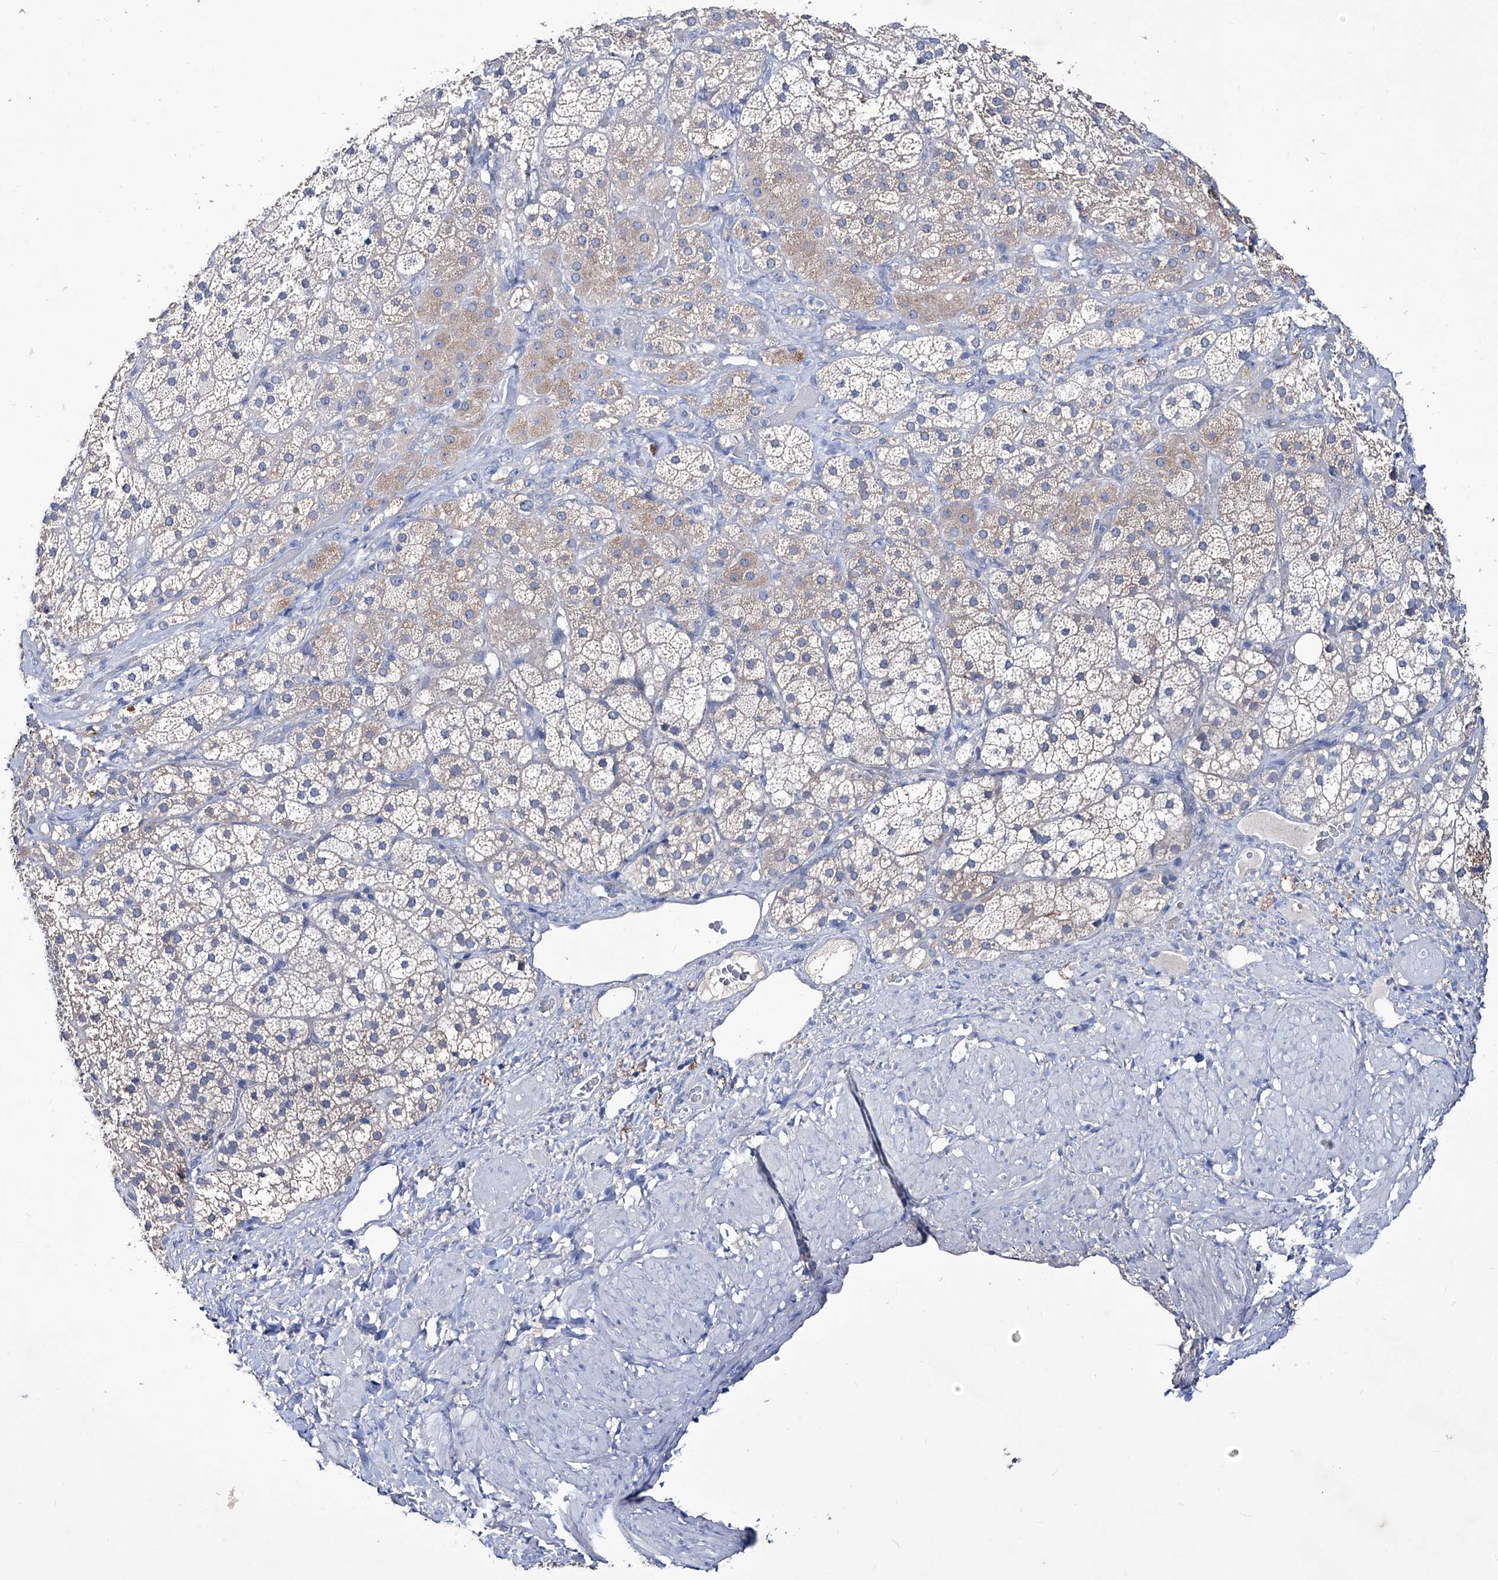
{"staining": {"intensity": "negative", "quantity": "none", "location": "none"}, "tissue": "adrenal gland", "cell_type": "Glandular cells", "image_type": "normal", "snomed": [{"axis": "morphology", "description": "Normal tissue, NOS"}, {"axis": "topography", "description": "Adrenal gland"}], "caption": "Benign adrenal gland was stained to show a protein in brown. There is no significant positivity in glandular cells. The staining was performed using DAB to visualize the protein expression in brown, while the nuclei were stained in blue with hematoxylin (Magnification: 20x).", "gene": "KLHL17", "patient": {"sex": "male", "age": 57}}